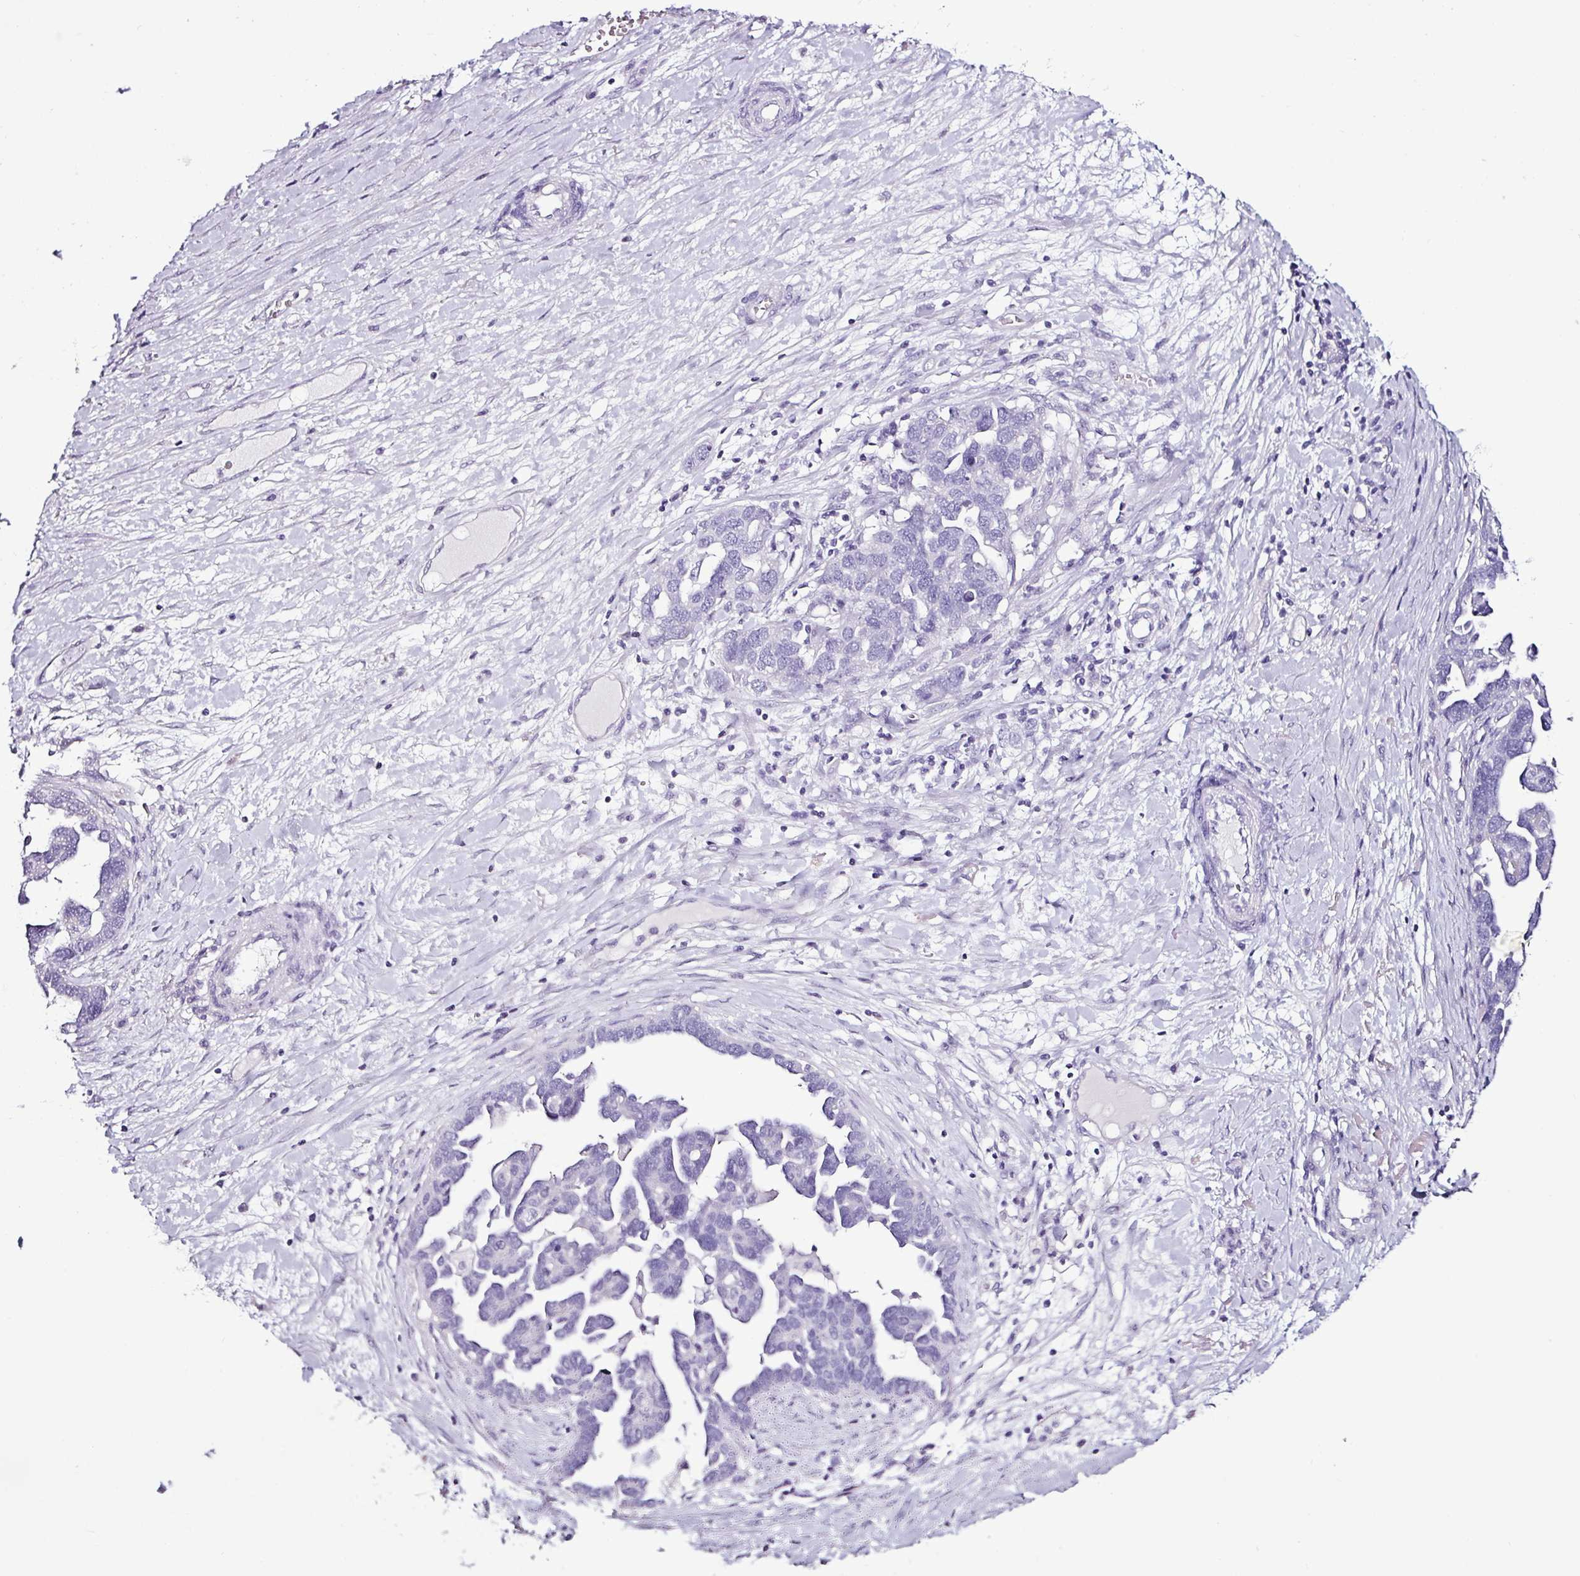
{"staining": {"intensity": "negative", "quantity": "none", "location": "none"}, "tissue": "ovarian cancer", "cell_type": "Tumor cells", "image_type": "cancer", "snomed": [{"axis": "morphology", "description": "Cystadenocarcinoma, serous, NOS"}, {"axis": "topography", "description": "Ovary"}], "caption": "The IHC histopathology image has no significant positivity in tumor cells of ovarian serous cystadenocarcinoma tissue.", "gene": "GLP2R", "patient": {"sex": "female", "age": 54}}